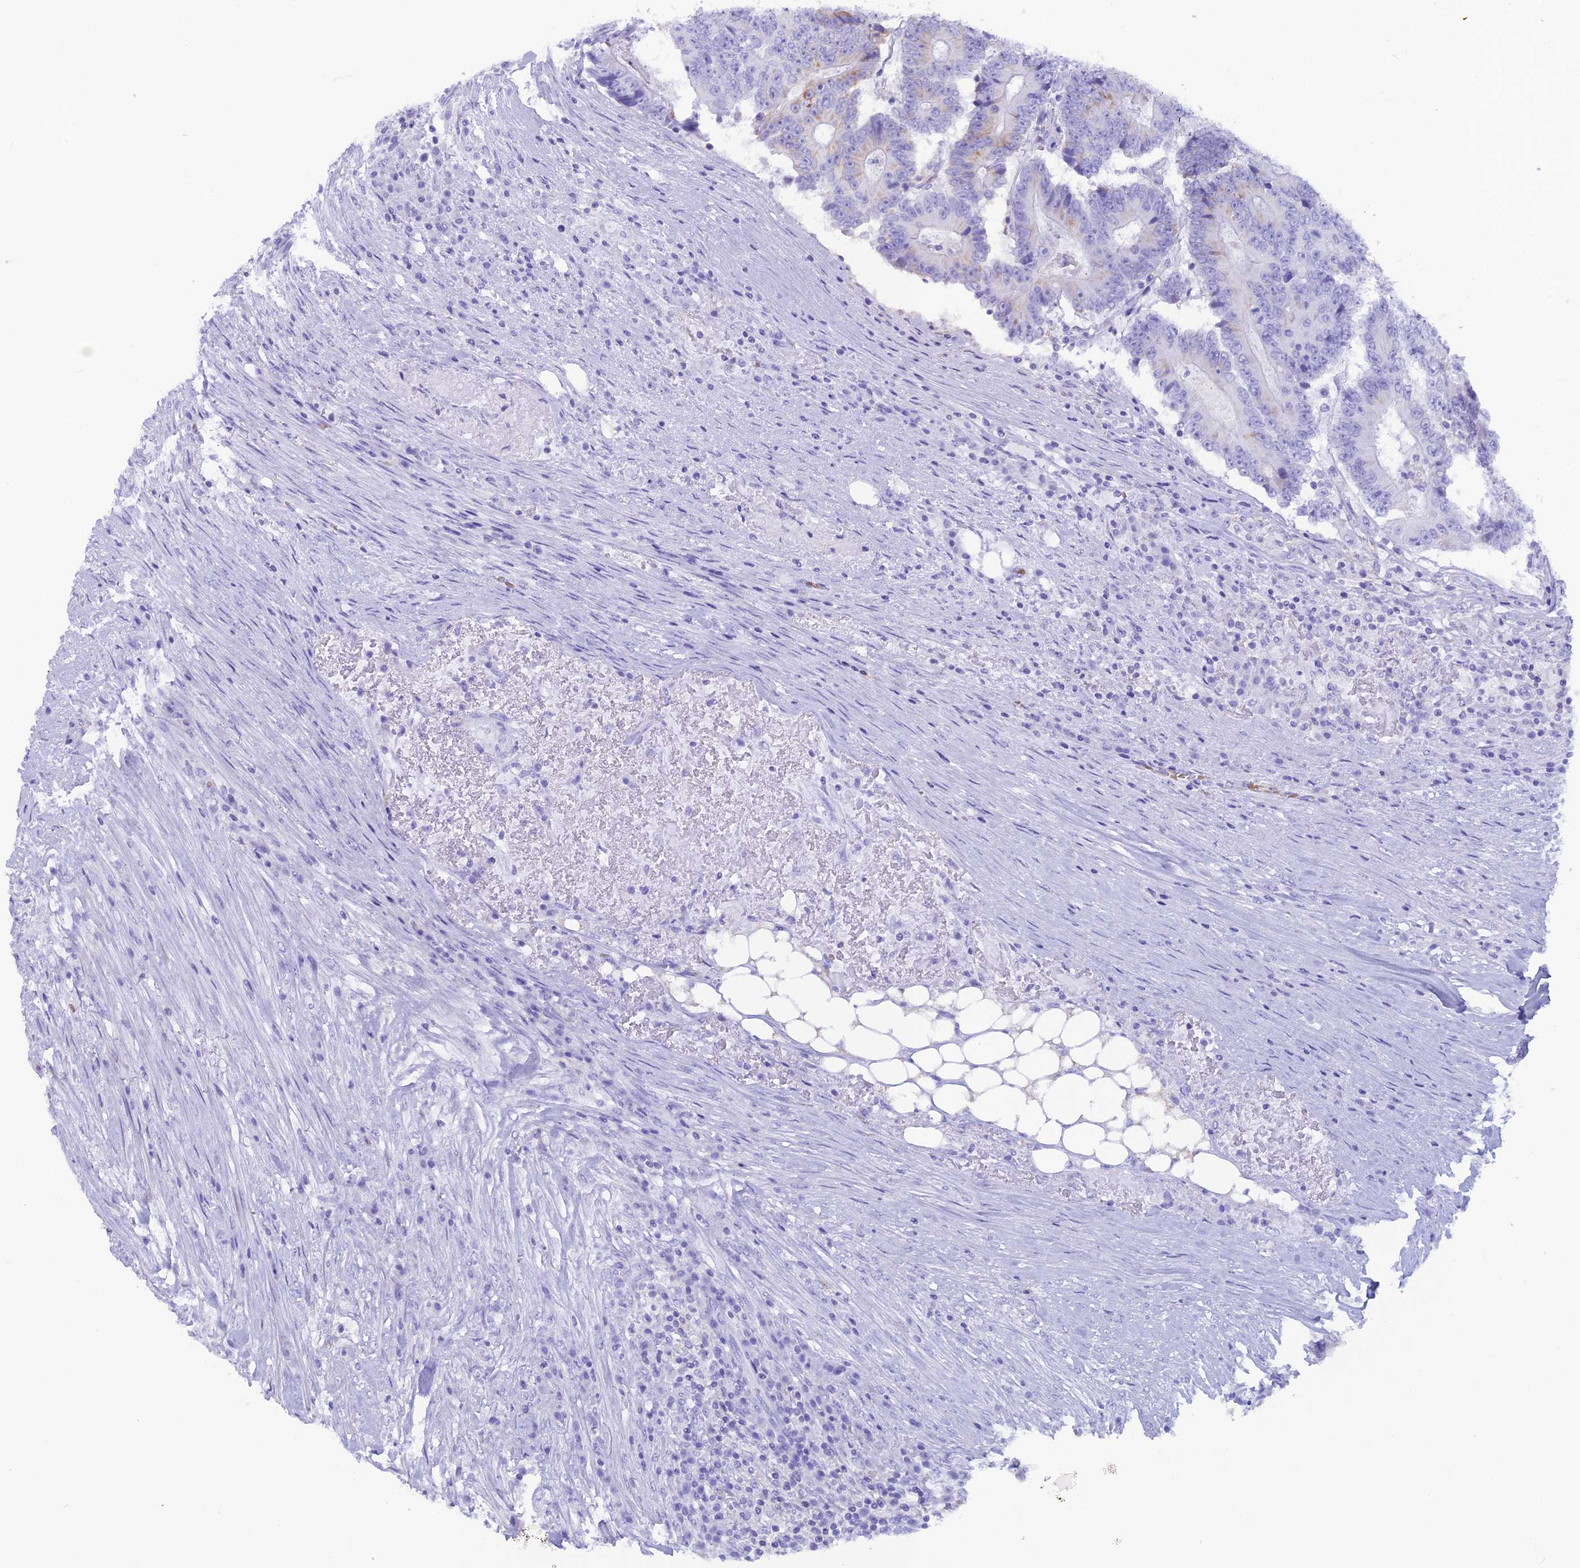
{"staining": {"intensity": "moderate", "quantity": "<25%", "location": "cytoplasmic/membranous"}, "tissue": "colorectal cancer", "cell_type": "Tumor cells", "image_type": "cancer", "snomed": [{"axis": "morphology", "description": "Adenocarcinoma, NOS"}, {"axis": "topography", "description": "Colon"}], "caption": "Tumor cells exhibit low levels of moderate cytoplasmic/membranous expression in approximately <25% of cells in human colorectal adenocarcinoma.", "gene": "GLYATL1", "patient": {"sex": "male", "age": 83}}